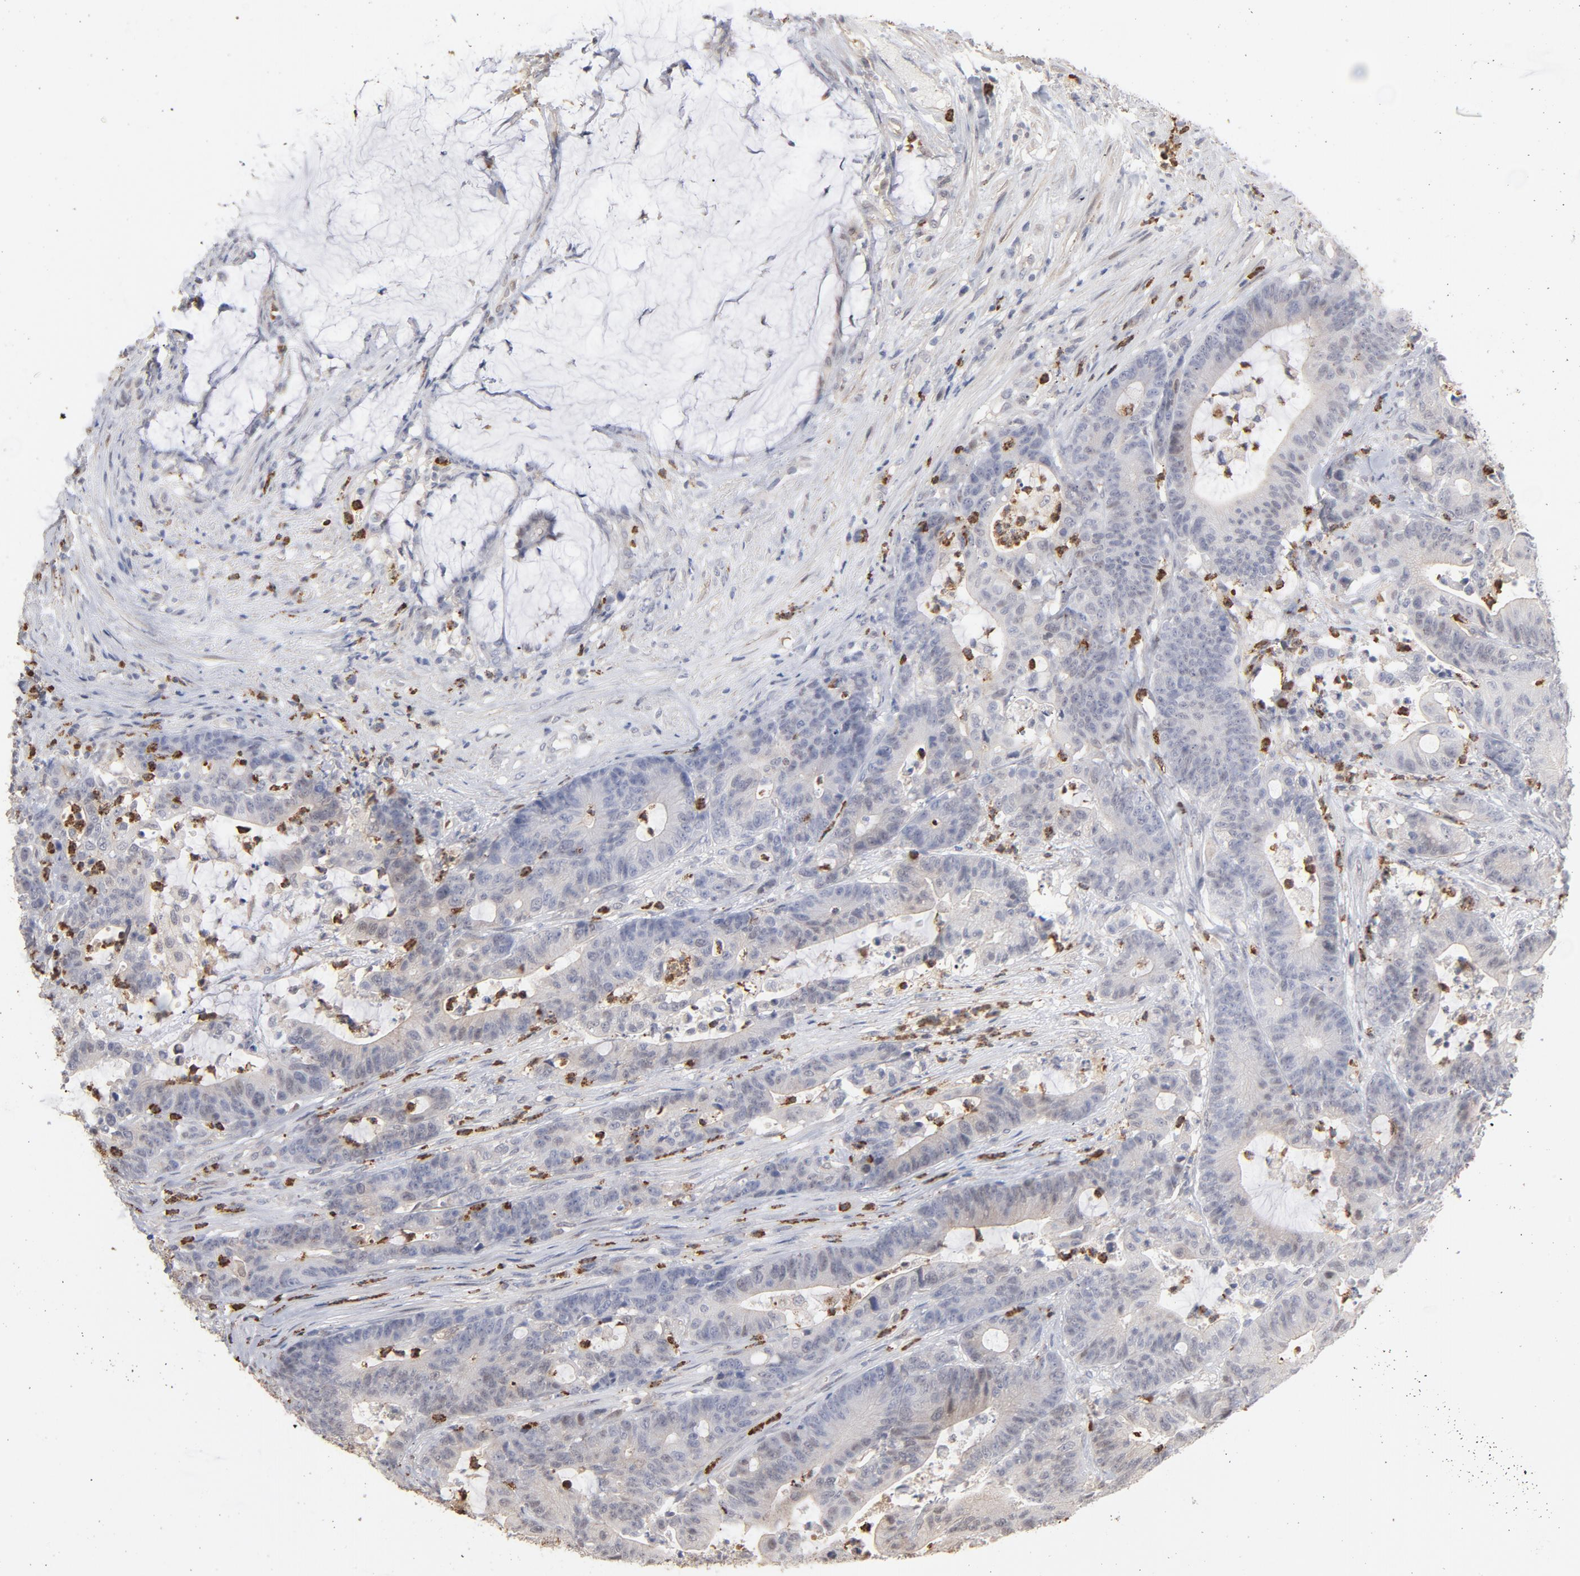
{"staining": {"intensity": "weak", "quantity": "25%-75%", "location": "cytoplasmic/membranous,nuclear"}, "tissue": "colorectal cancer", "cell_type": "Tumor cells", "image_type": "cancer", "snomed": [{"axis": "morphology", "description": "Adenocarcinoma, NOS"}, {"axis": "topography", "description": "Colon"}], "caption": "Immunohistochemical staining of colorectal adenocarcinoma displays low levels of weak cytoplasmic/membranous and nuclear protein expression in approximately 25%-75% of tumor cells.", "gene": "PNMA1", "patient": {"sex": "female", "age": 84}}